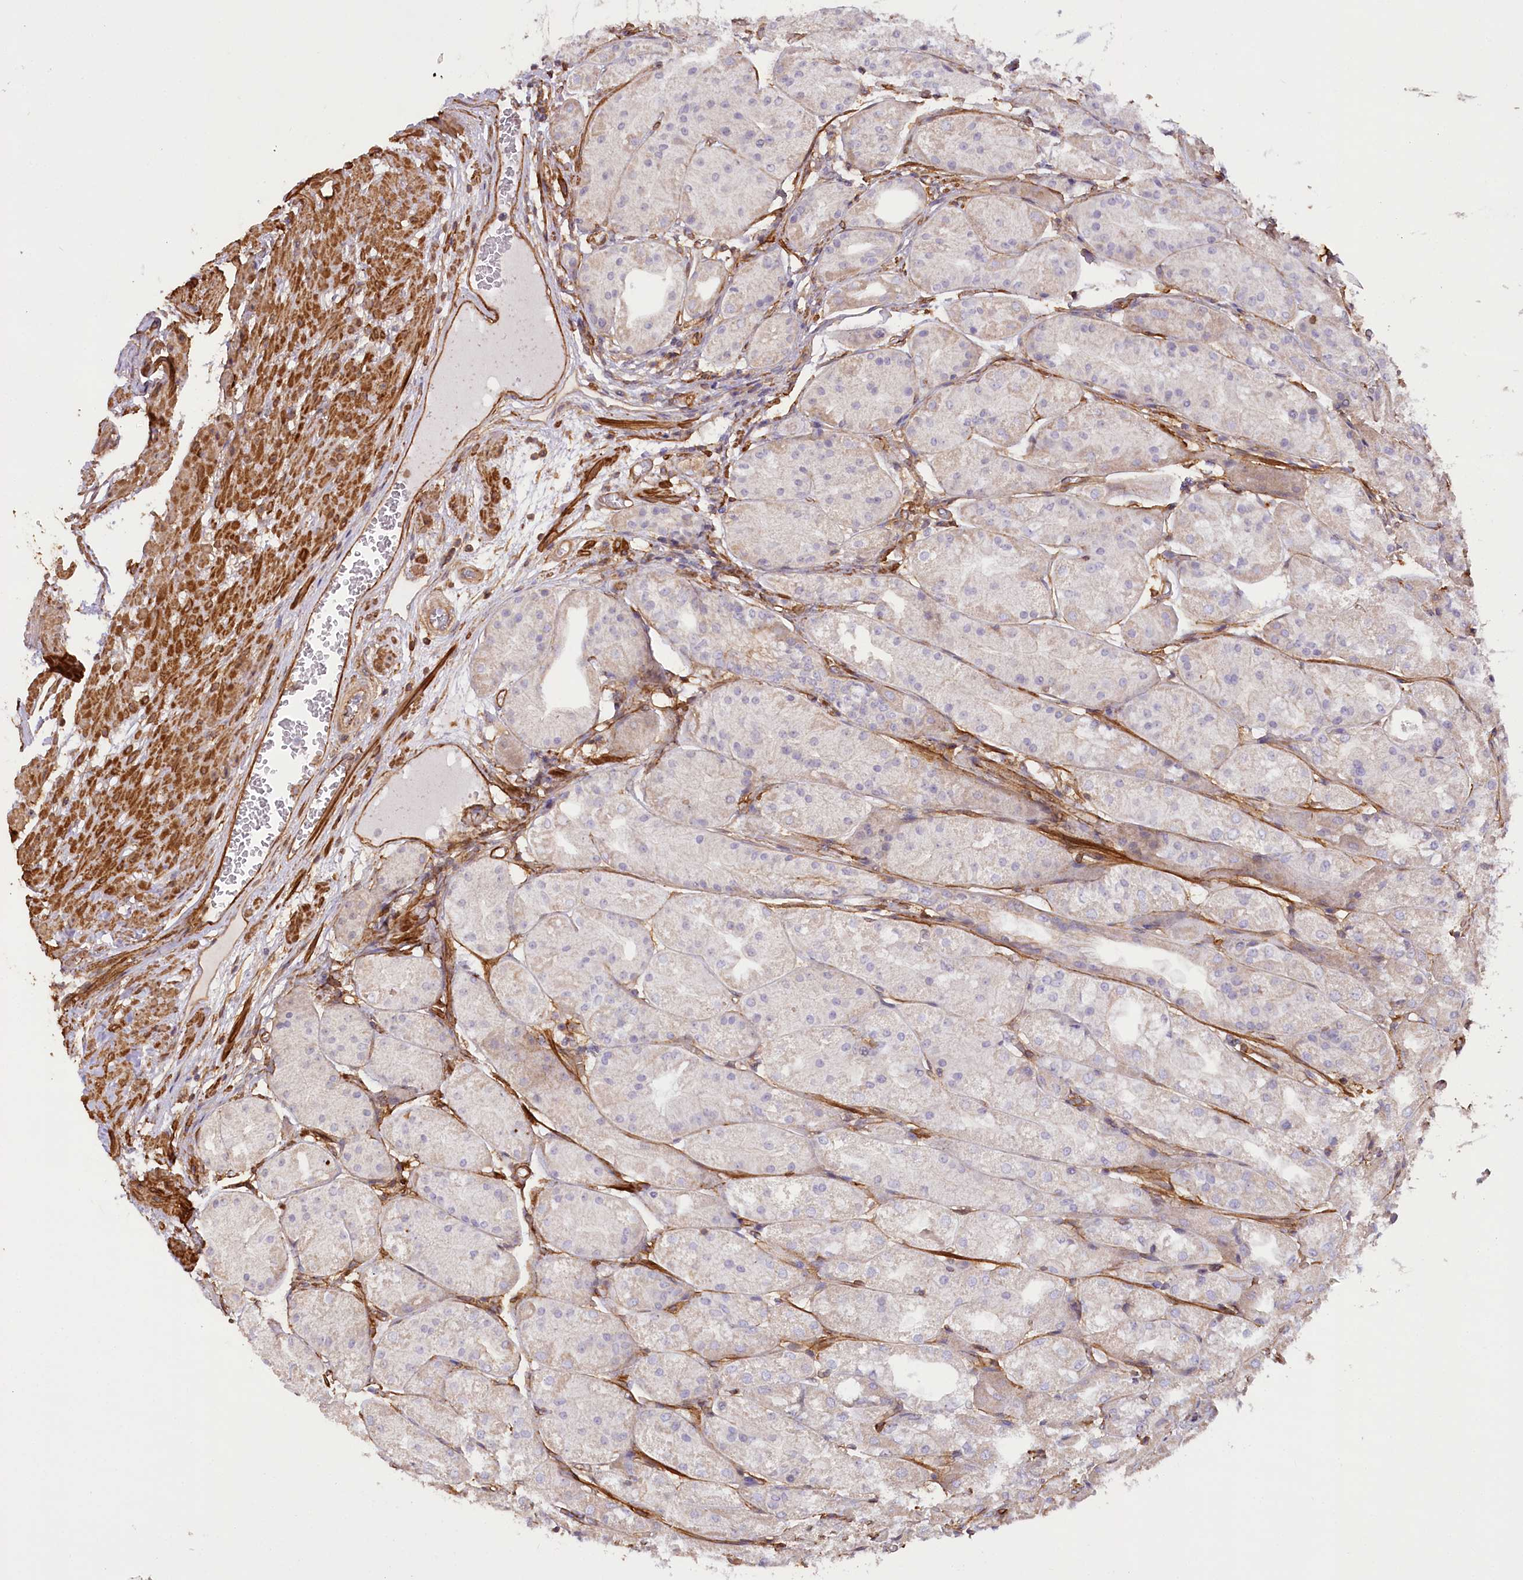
{"staining": {"intensity": "moderate", "quantity": "<25%", "location": "cytoplasmic/membranous"}, "tissue": "stomach", "cell_type": "Glandular cells", "image_type": "normal", "snomed": [{"axis": "morphology", "description": "Normal tissue, NOS"}, {"axis": "topography", "description": "Stomach, upper"}], "caption": "Moderate cytoplasmic/membranous staining is identified in approximately <25% of glandular cells in benign stomach. (IHC, brightfield microscopy, high magnification).", "gene": "SYNPO2", "patient": {"sex": "male", "age": 72}}